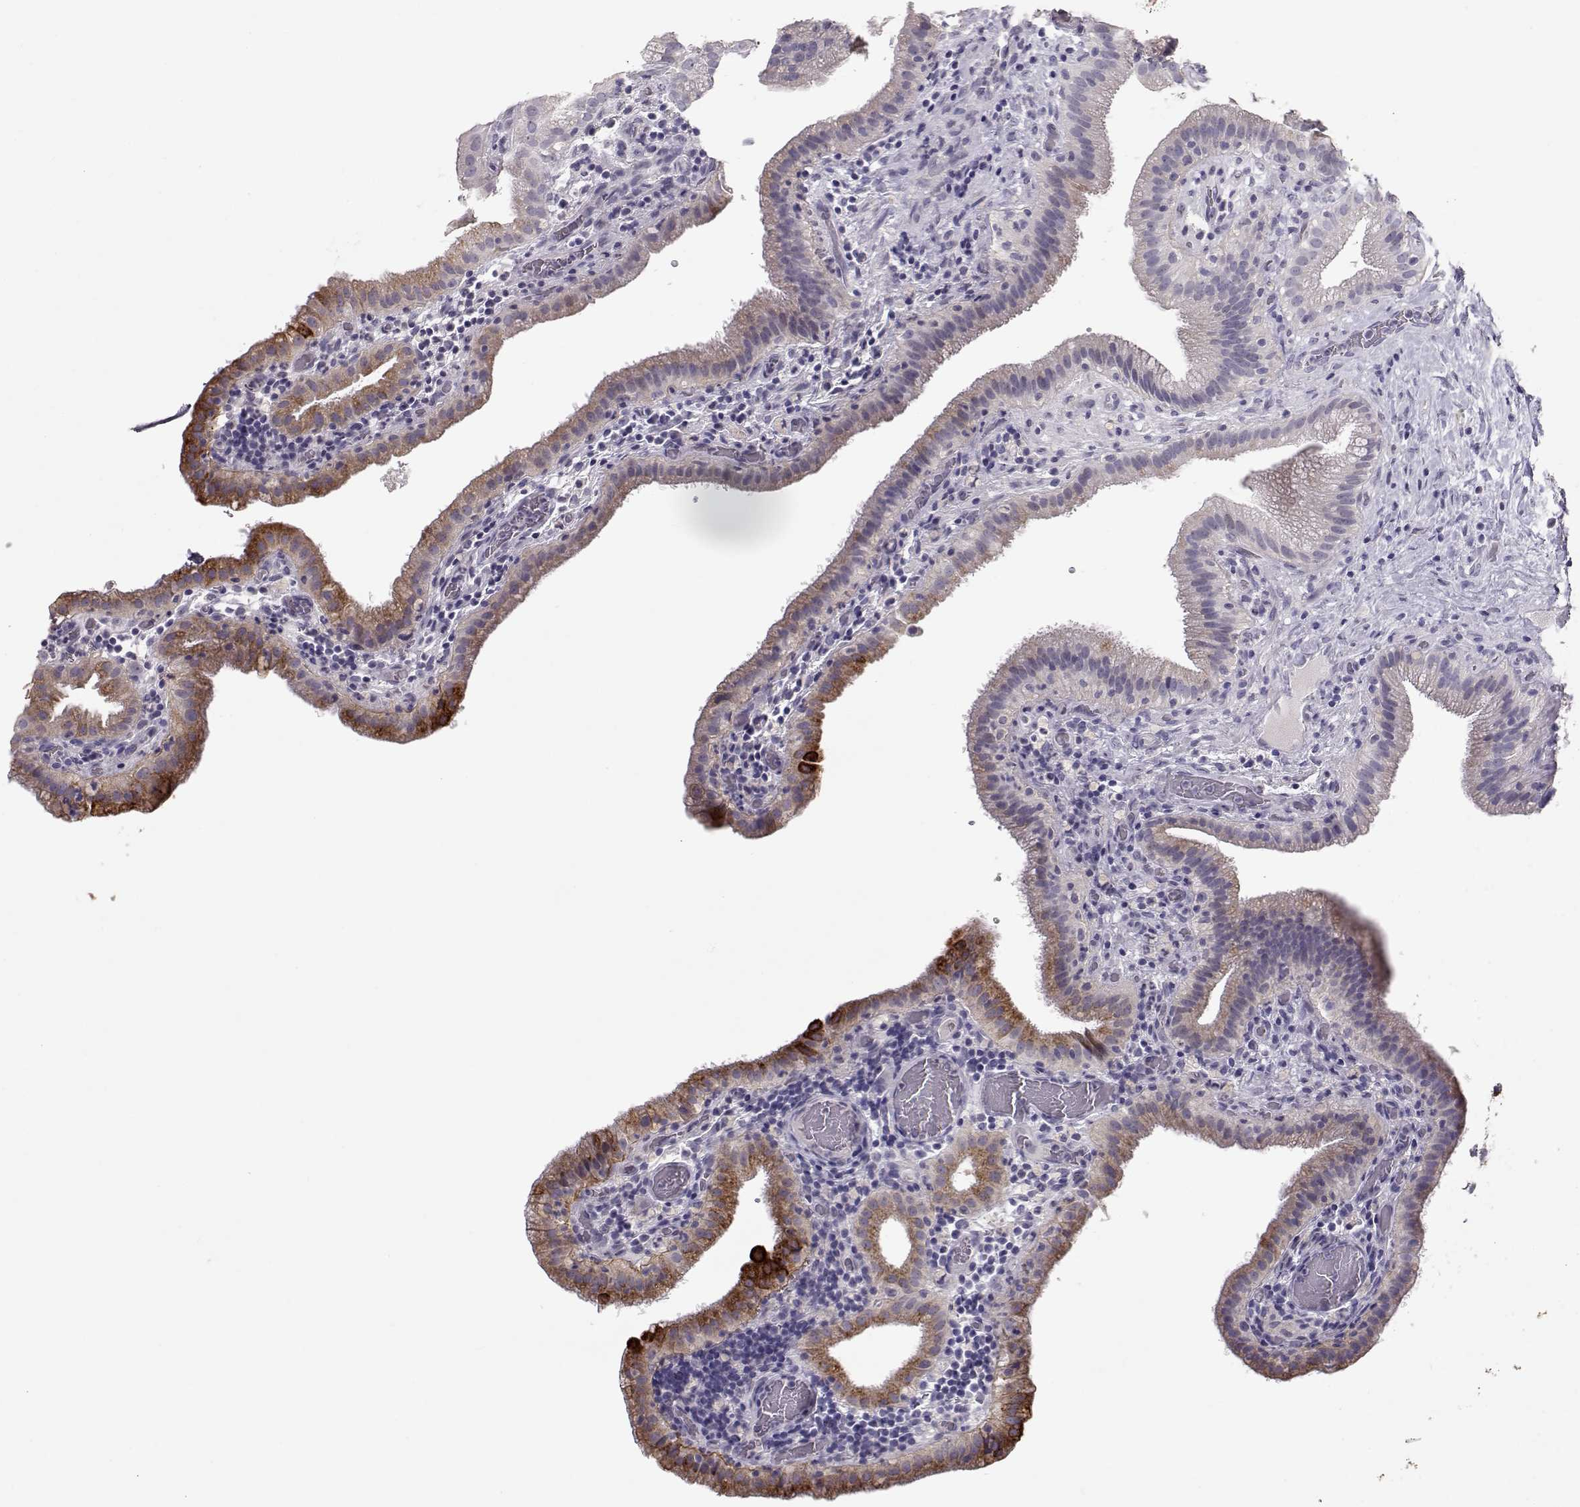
{"staining": {"intensity": "strong", "quantity": "<25%", "location": "cytoplasmic/membranous"}, "tissue": "gallbladder", "cell_type": "Glandular cells", "image_type": "normal", "snomed": [{"axis": "morphology", "description": "Normal tissue, NOS"}, {"axis": "topography", "description": "Gallbladder"}], "caption": "This image shows immunohistochemistry staining of normal gallbladder, with medium strong cytoplasmic/membranous staining in approximately <25% of glandular cells.", "gene": "LAMB3", "patient": {"sex": "male", "age": 62}}